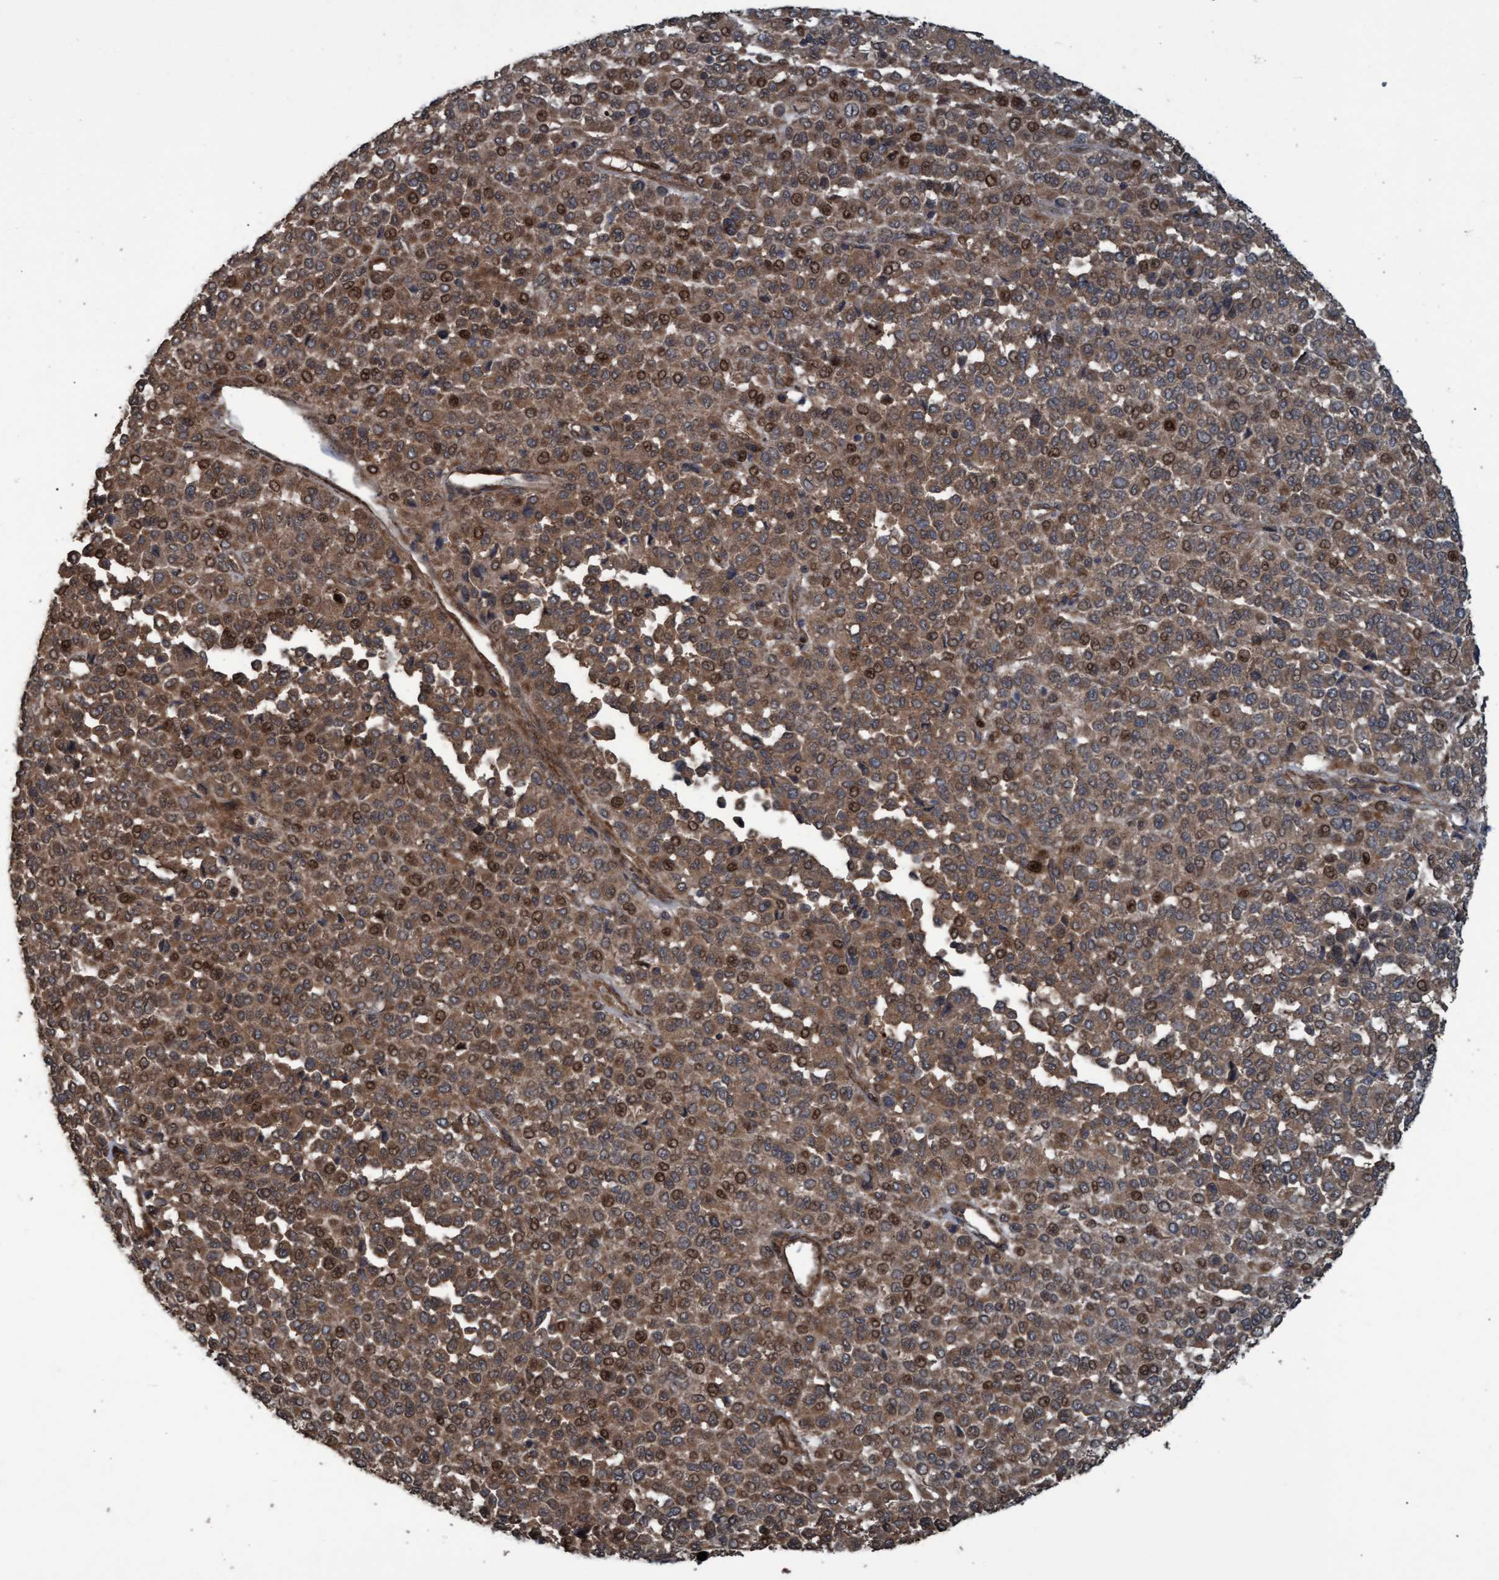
{"staining": {"intensity": "moderate", "quantity": ">75%", "location": "cytoplasmic/membranous"}, "tissue": "melanoma", "cell_type": "Tumor cells", "image_type": "cancer", "snomed": [{"axis": "morphology", "description": "Malignant melanoma, Metastatic site"}, {"axis": "topography", "description": "Pancreas"}], "caption": "Immunohistochemistry of human malignant melanoma (metastatic site) reveals medium levels of moderate cytoplasmic/membranous positivity in approximately >75% of tumor cells. The protein of interest is stained brown, and the nuclei are stained in blue (DAB (3,3'-diaminobenzidine) IHC with brightfield microscopy, high magnification).", "gene": "GGT6", "patient": {"sex": "female", "age": 30}}